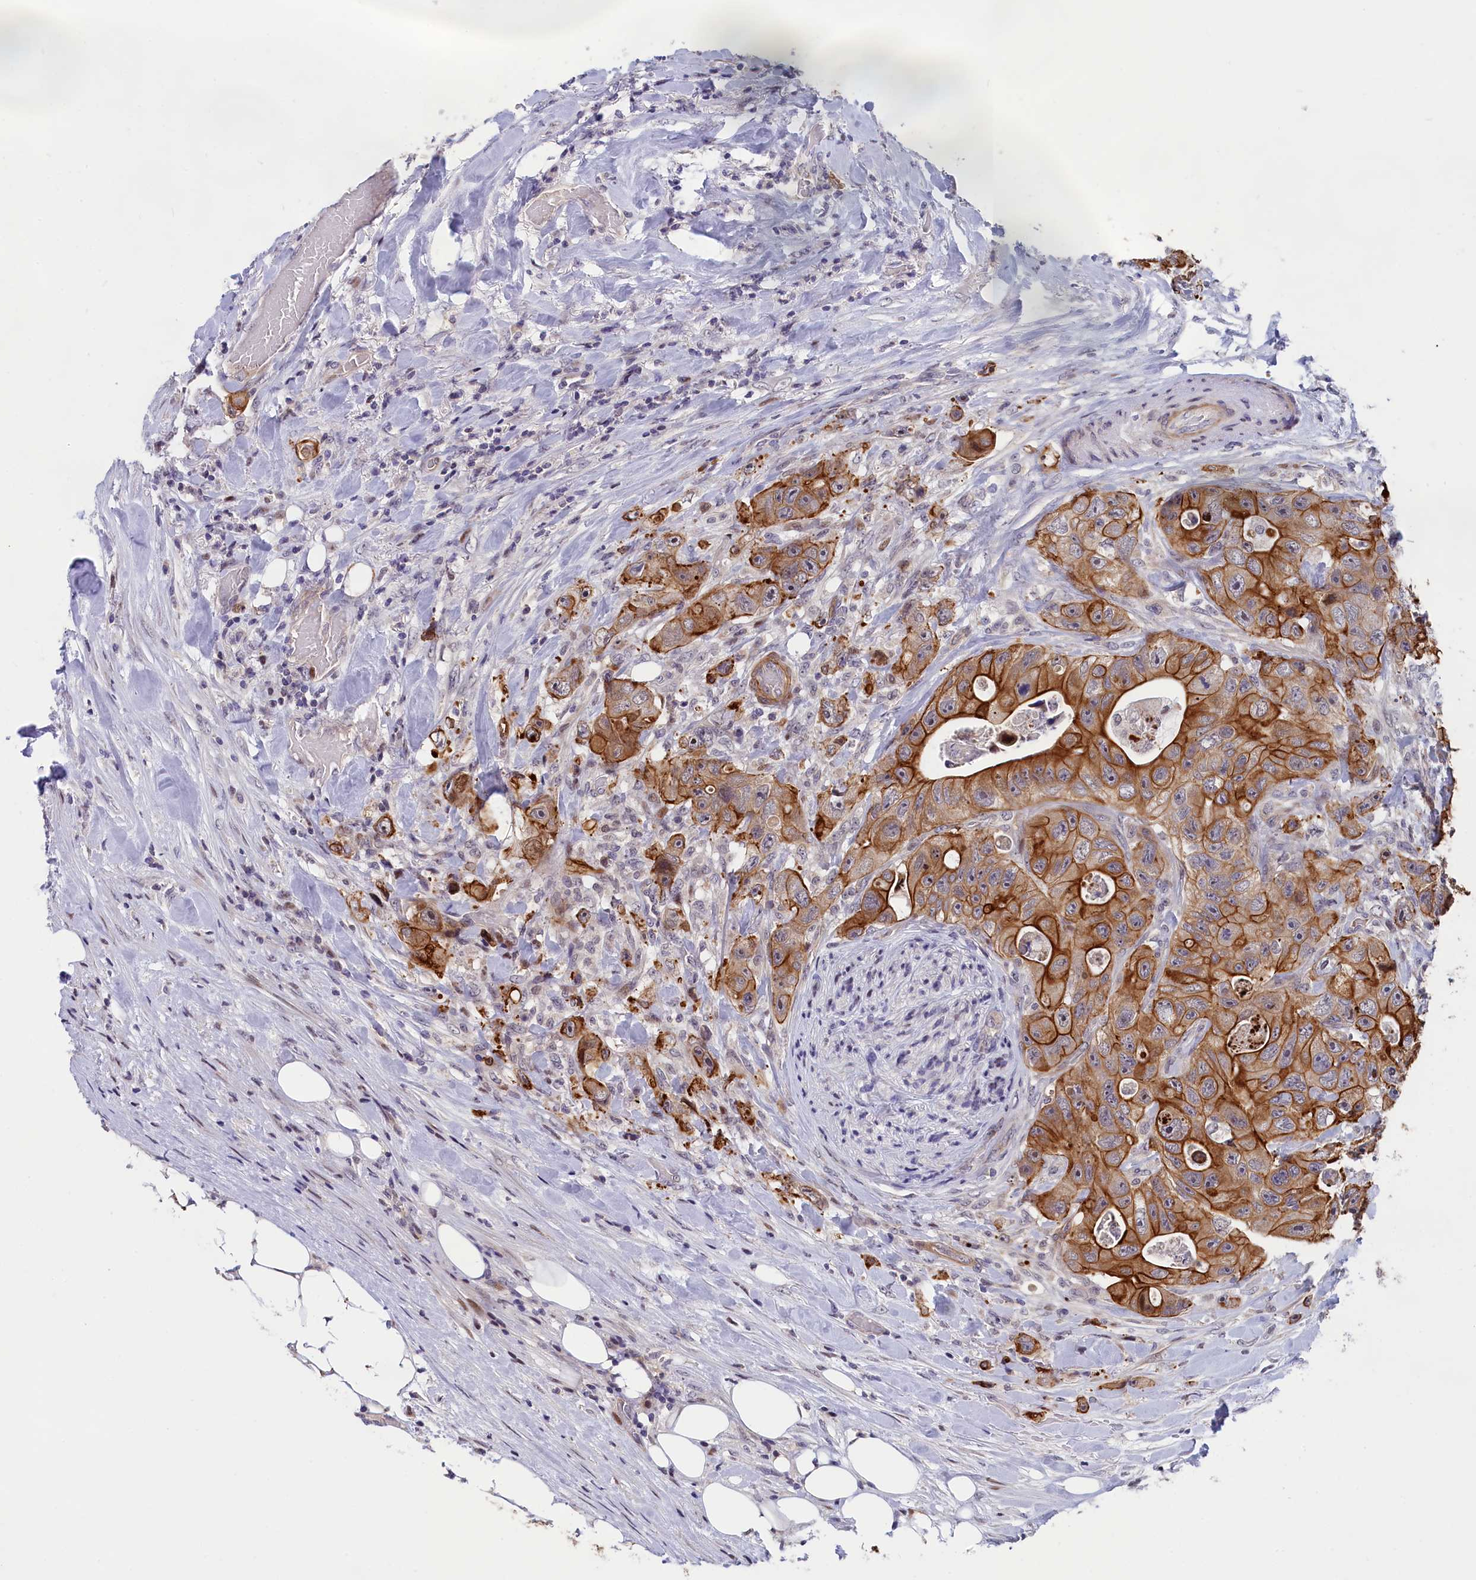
{"staining": {"intensity": "strong", "quantity": ">75%", "location": "cytoplasmic/membranous"}, "tissue": "colorectal cancer", "cell_type": "Tumor cells", "image_type": "cancer", "snomed": [{"axis": "morphology", "description": "Adenocarcinoma, NOS"}, {"axis": "topography", "description": "Colon"}], "caption": "Protein staining displays strong cytoplasmic/membranous expression in about >75% of tumor cells in adenocarcinoma (colorectal). (DAB IHC, brown staining for protein, blue staining for nuclei).", "gene": "ANKRD34B", "patient": {"sex": "female", "age": 46}}